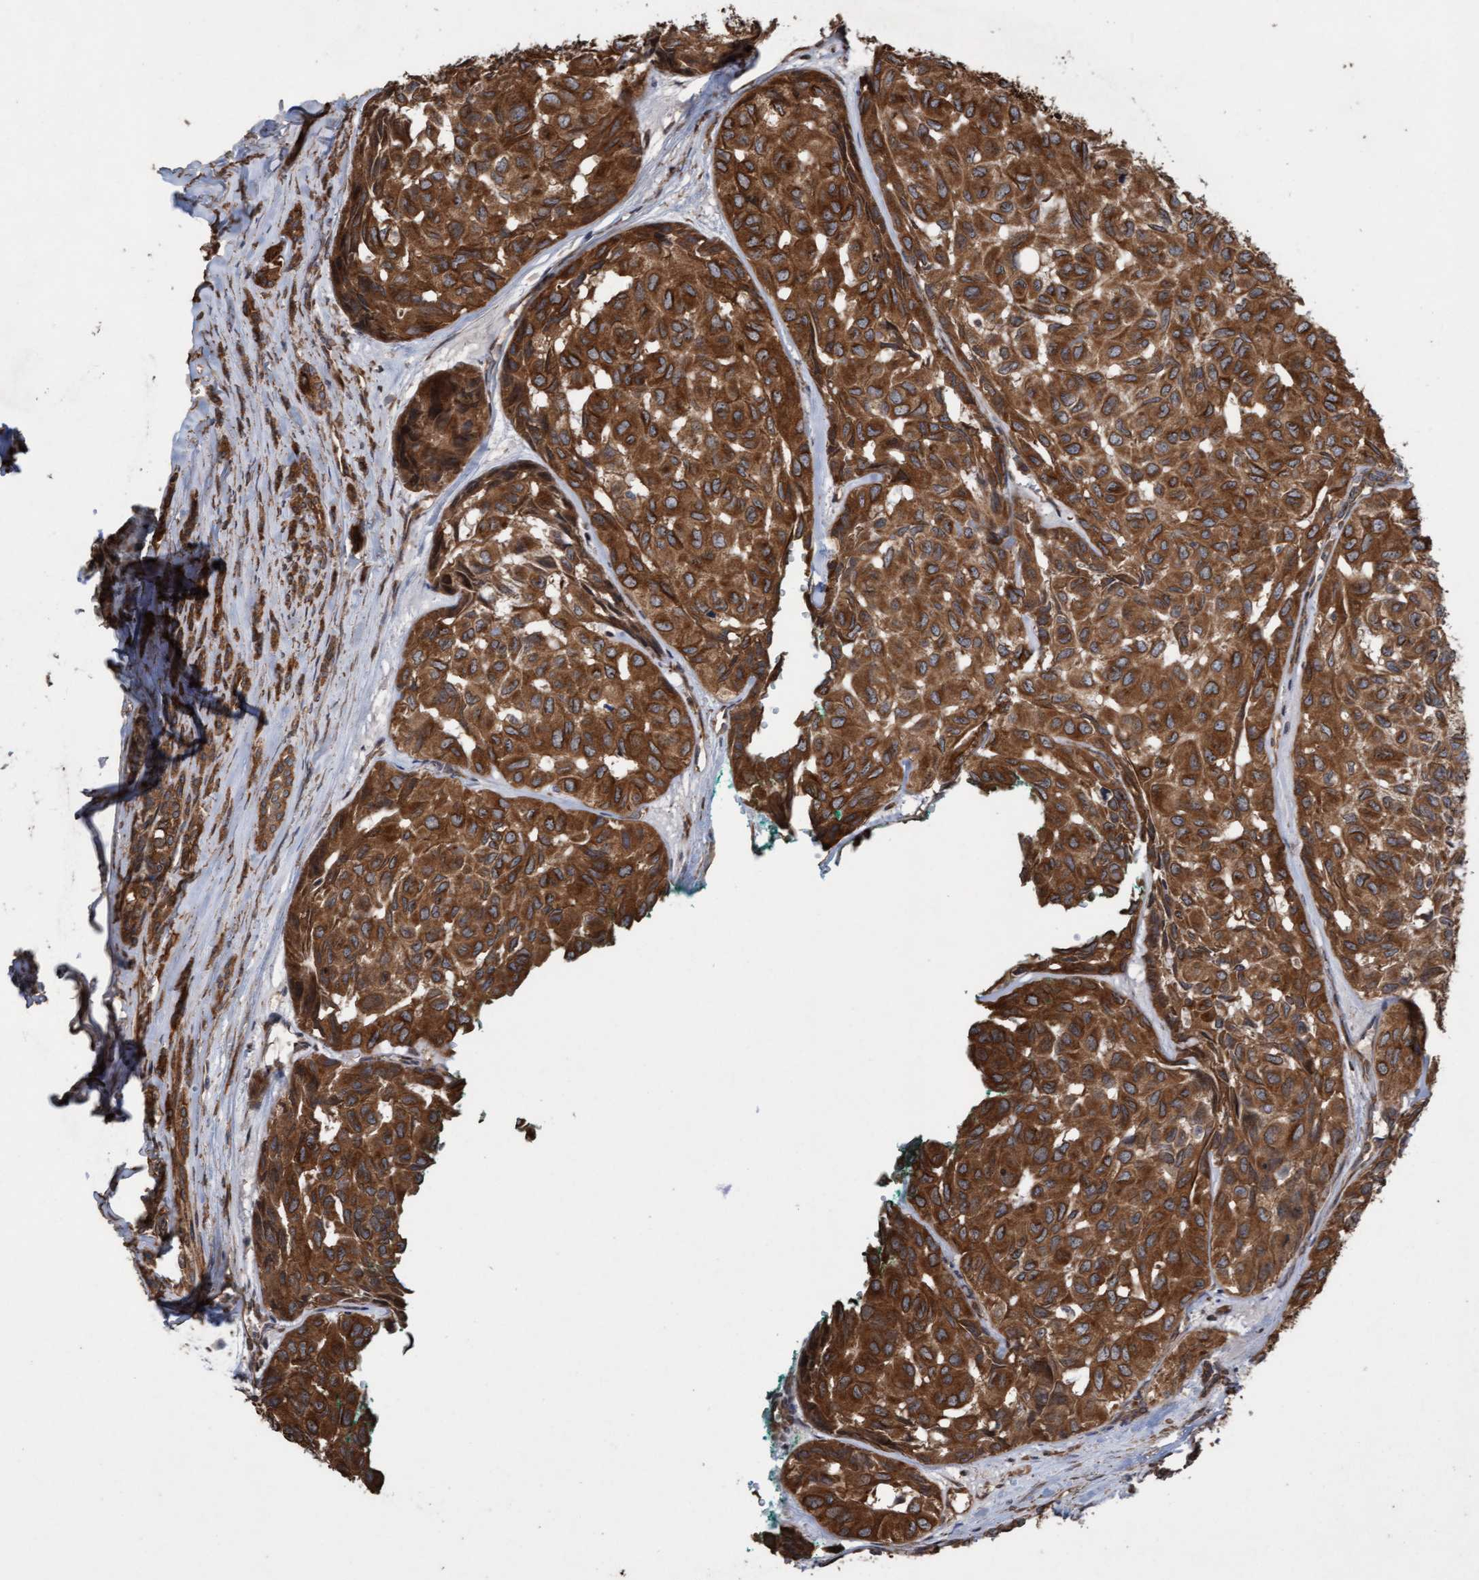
{"staining": {"intensity": "strong", "quantity": ">75%", "location": "cytoplasmic/membranous"}, "tissue": "head and neck cancer", "cell_type": "Tumor cells", "image_type": "cancer", "snomed": [{"axis": "morphology", "description": "Adenocarcinoma, NOS"}, {"axis": "topography", "description": "Salivary gland, NOS"}, {"axis": "topography", "description": "Head-Neck"}], "caption": "Tumor cells demonstrate high levels of strong cytoplasmic/membranous positivity in about >75% of cells in head and neck adenocarcinoma.", "gene": "CDC42EP4", "patient": {"sex": "female", "age": 76}}